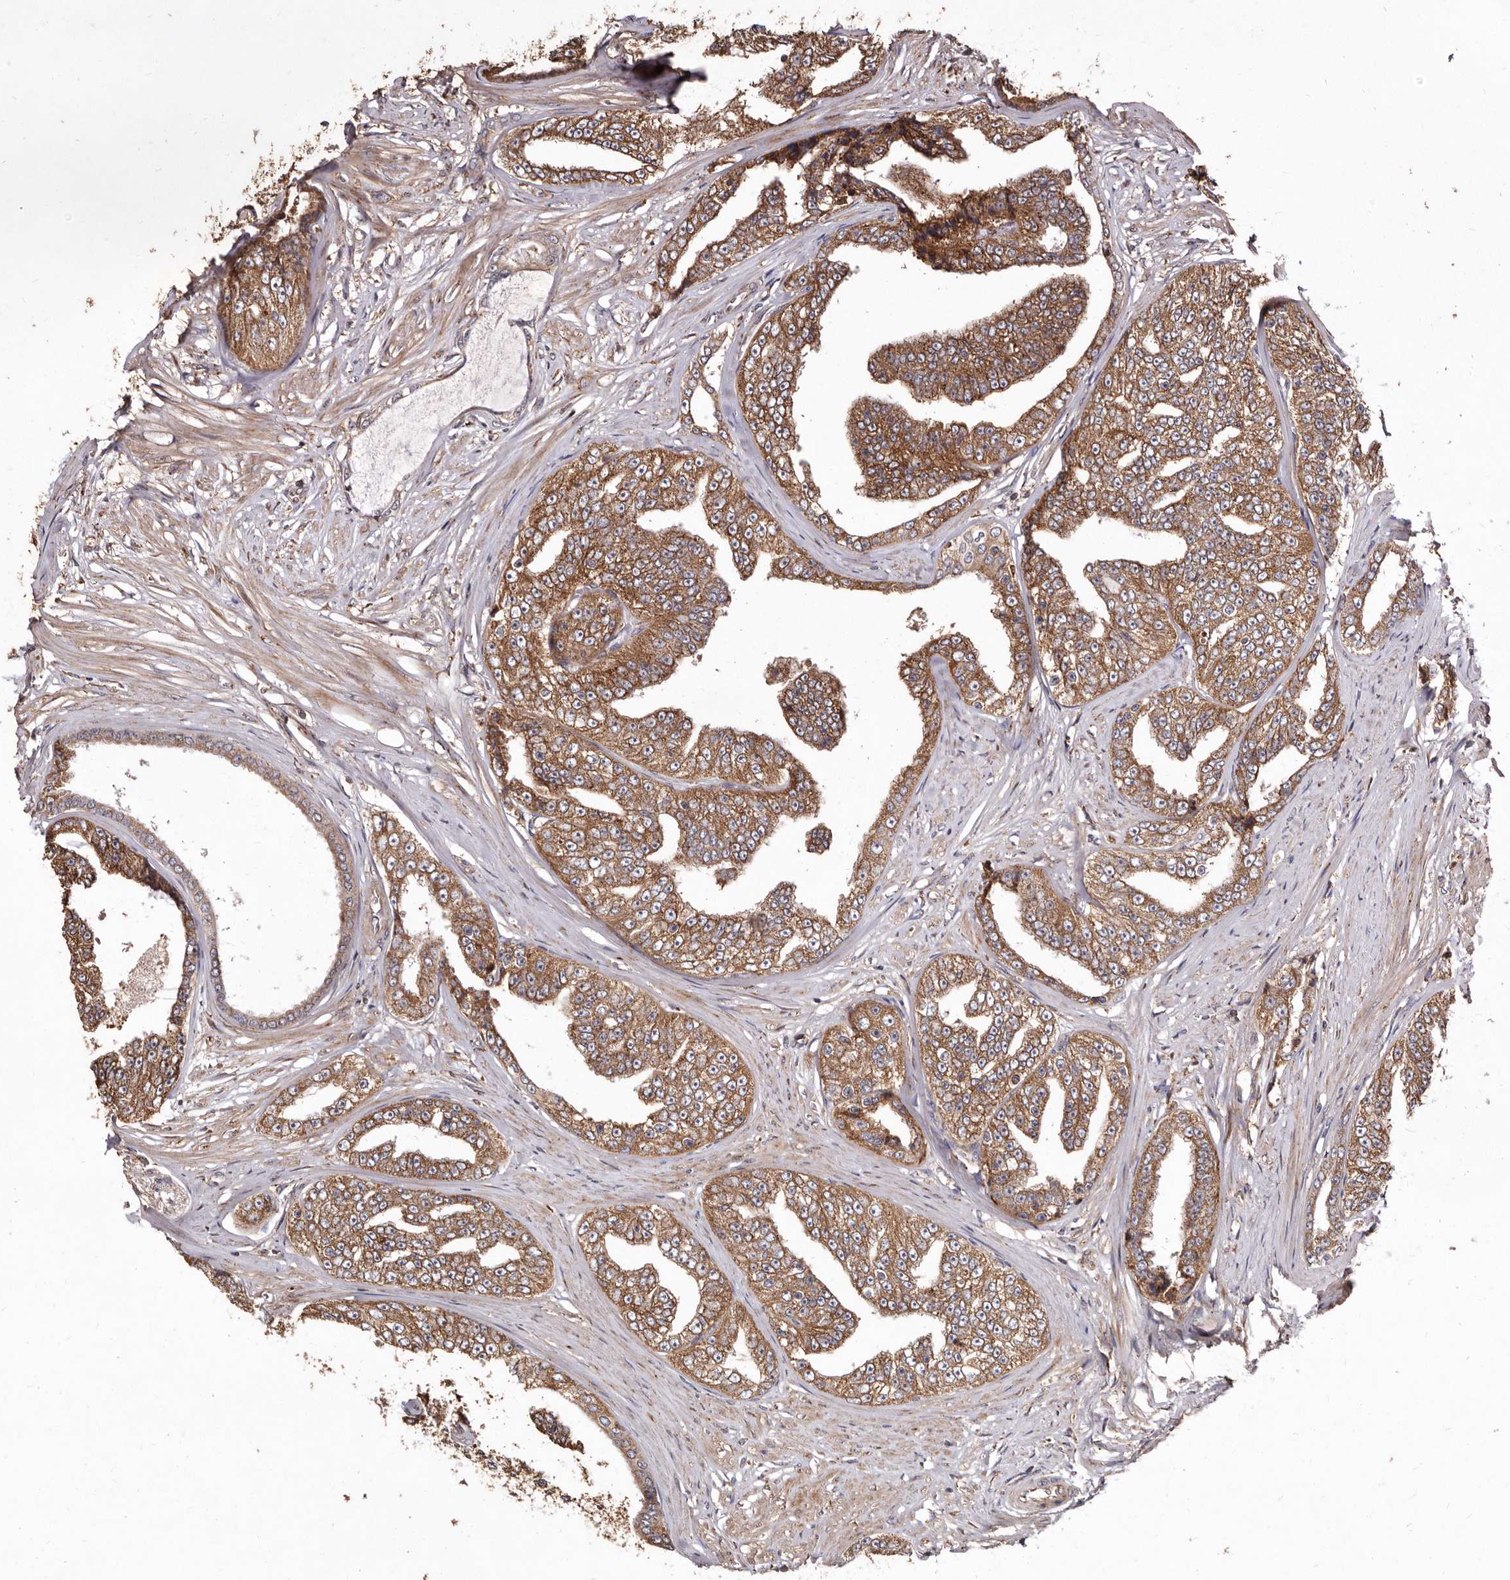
{"staining": {"intensity": "moderate", "quantity": ">75%", "location": "cytoplasmic/membranous"}, "tissue": "prostate cancer", "cell_type": "Tumor cells", "image_type": "cancer", "snomed": [{"axis": "morphology", "description": "Adenocarcinoma, High grade"}, {"axis": "topography", "description": "Prostate"}], "caption": "Protein expression analysis of human prostate adenocarcinoma (high-grade) reveals moderate cytoplasmic/membranous expression in about >75% of tumor cells.", "gene": "STEAP2", "patient": {"sex": "male", "age": 71}}